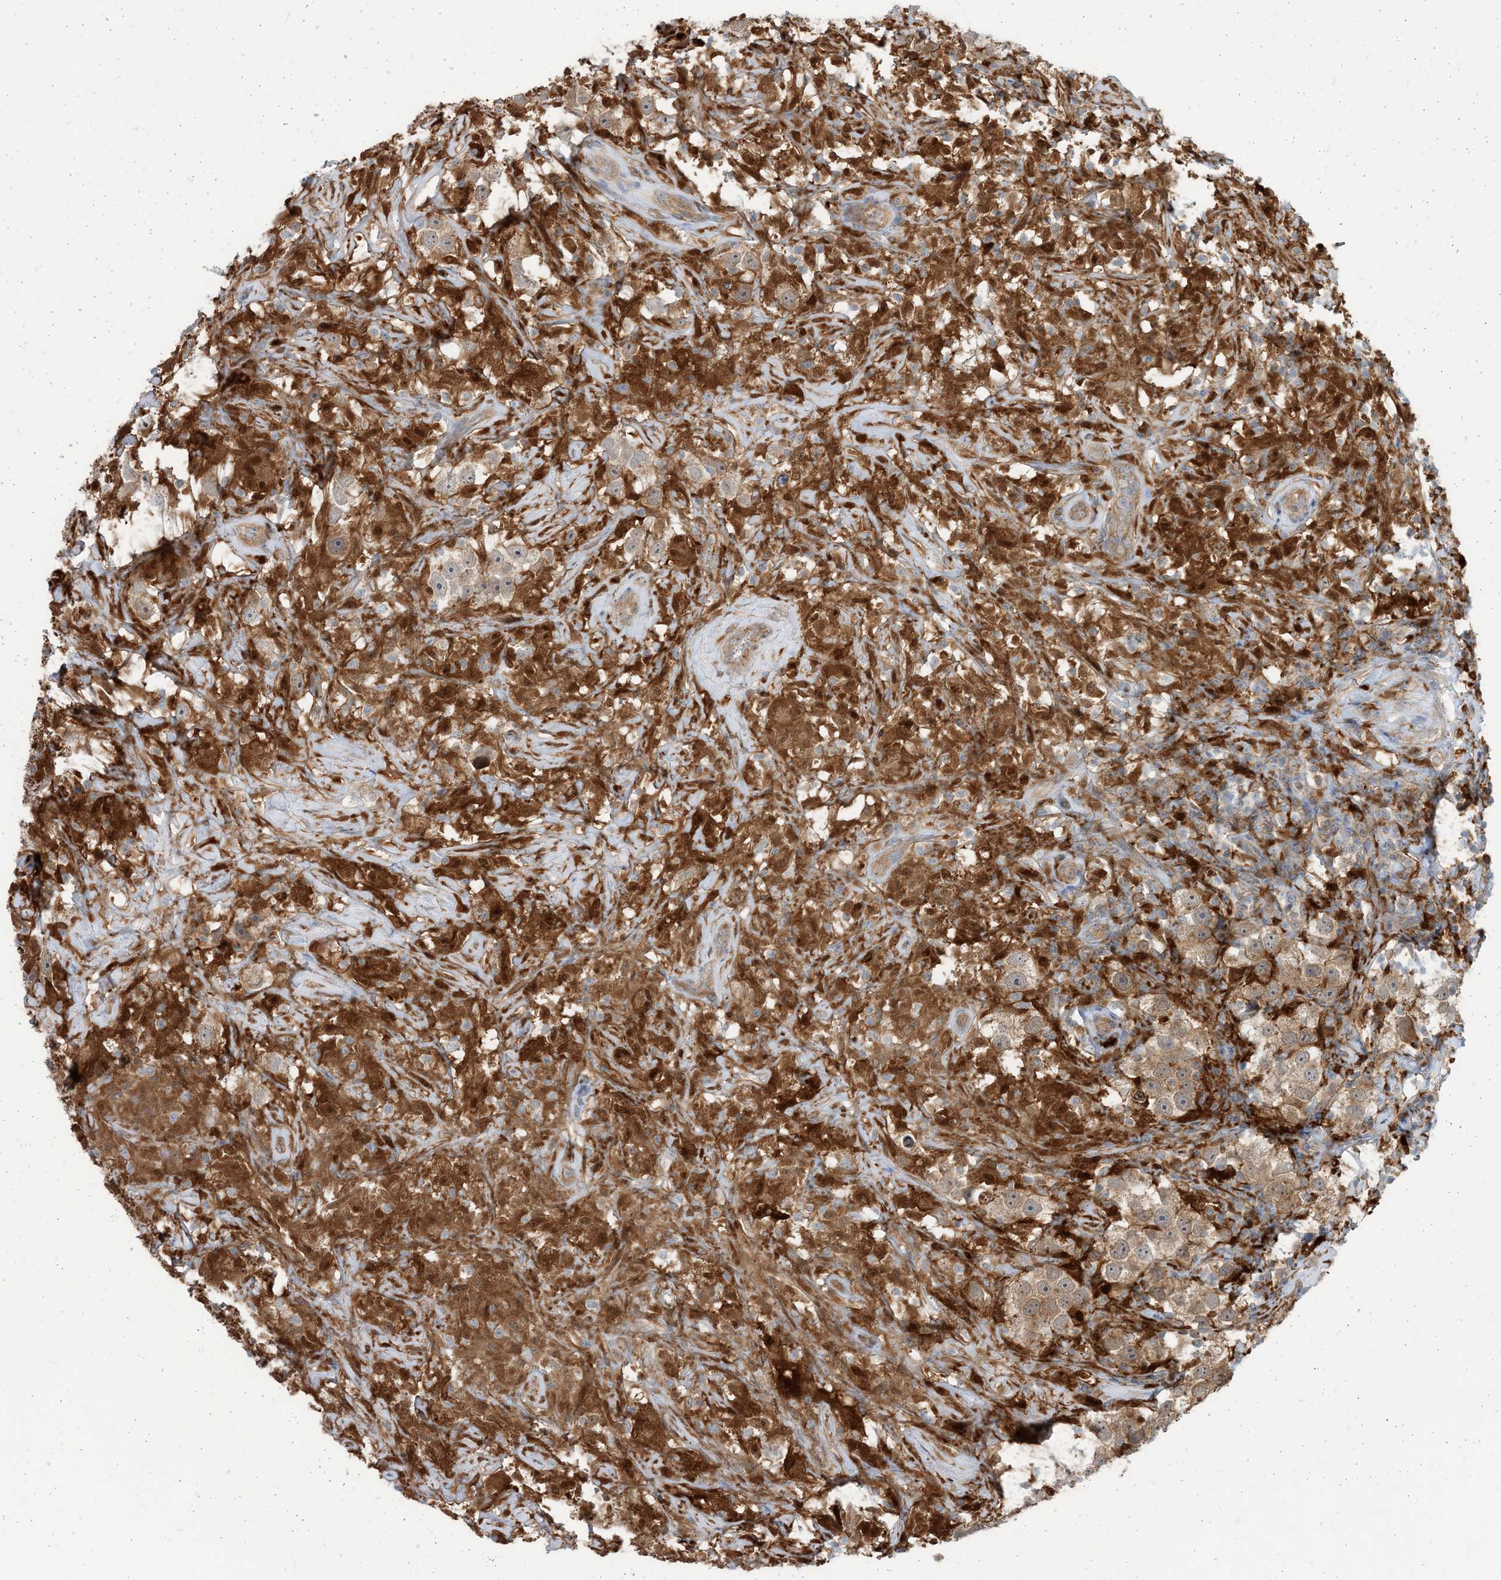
{"staining": {"intensity": "weak", "quantity": ">75%", "location": "cytoplasmic/membranous"}, "tissue": "testis cancer", "cell_type": "Tumor cells", "image_type": "cancer", "snomed": [{"axis": "morphology", "description": "Seminoma, NOS"}, {"axis": "topography", "description": "Testis"}], "caption": "Weak cytoplasmic/membranous positivity for a protein is seen in about >75% of tumor cells of testis cancer using immunohistochemistry (IHC).", "gene": "NAGK", "patient": {"sex": "male", "age": 49}}